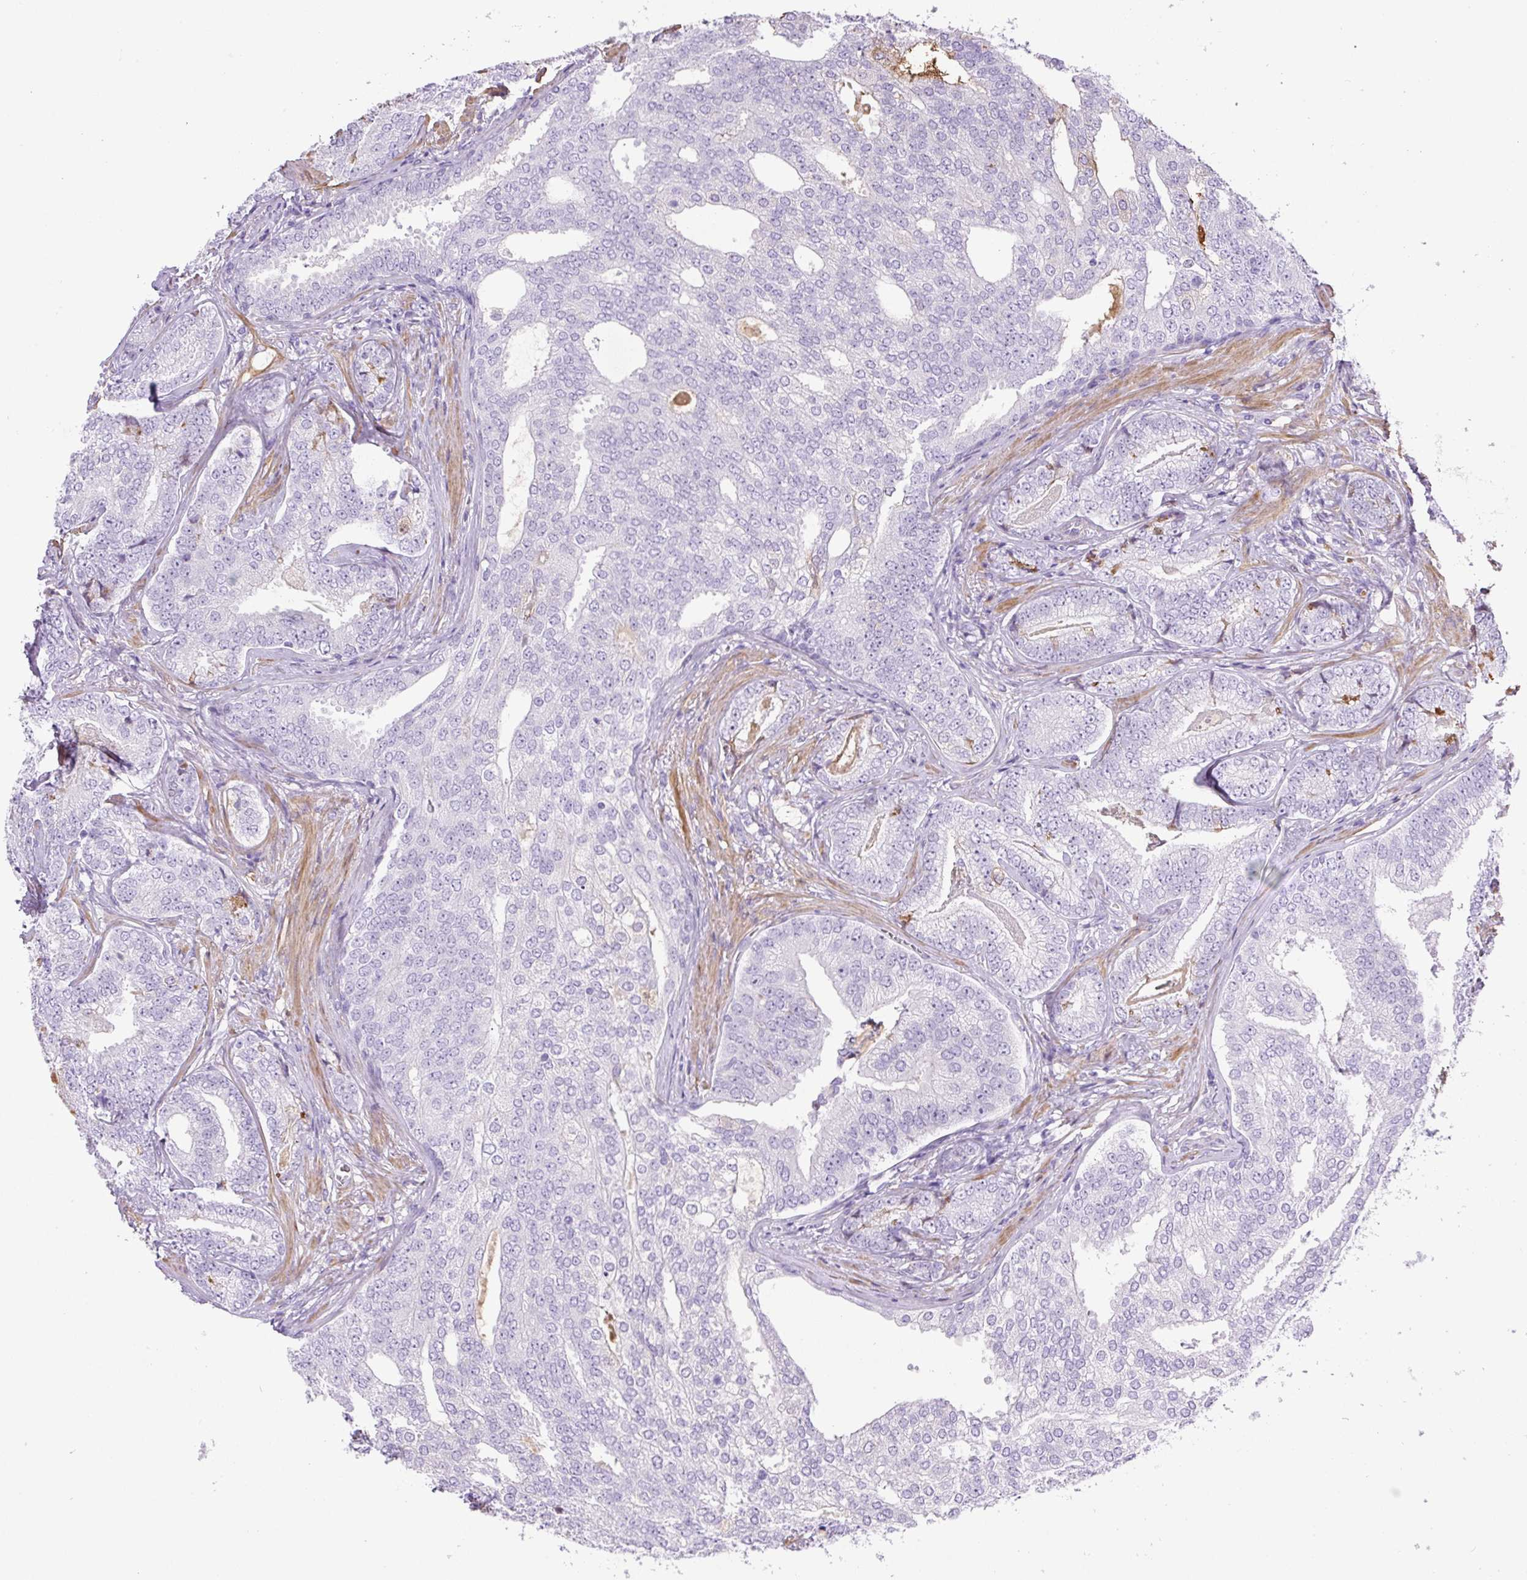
{"staining": {"intensity": "negative", "quantity": "none", "location": "none"}, "tissue": "prostate cancer", "cell_type": "Tumor cells", "image_type": "cancer", "snomed": [{"axis": "morphology", "description": "Adenocarcinoma, Low grade"}, {"axis": "topography", "description": "Prostate"}], "caption": "DAB (3,3'-diaminobenzidine) immunohistochemical staining of prostate cancer (low-grade adenocarcinoma) exhibits no significant positivity in tumor cells. The staining is performed using DAB (3,3'-diaminobenzidine) brown chromogen with nuclei counter-stained in using hematoxylin.", "gene": "TDRD15", "patient": {"sex": "male", "age": 63}}